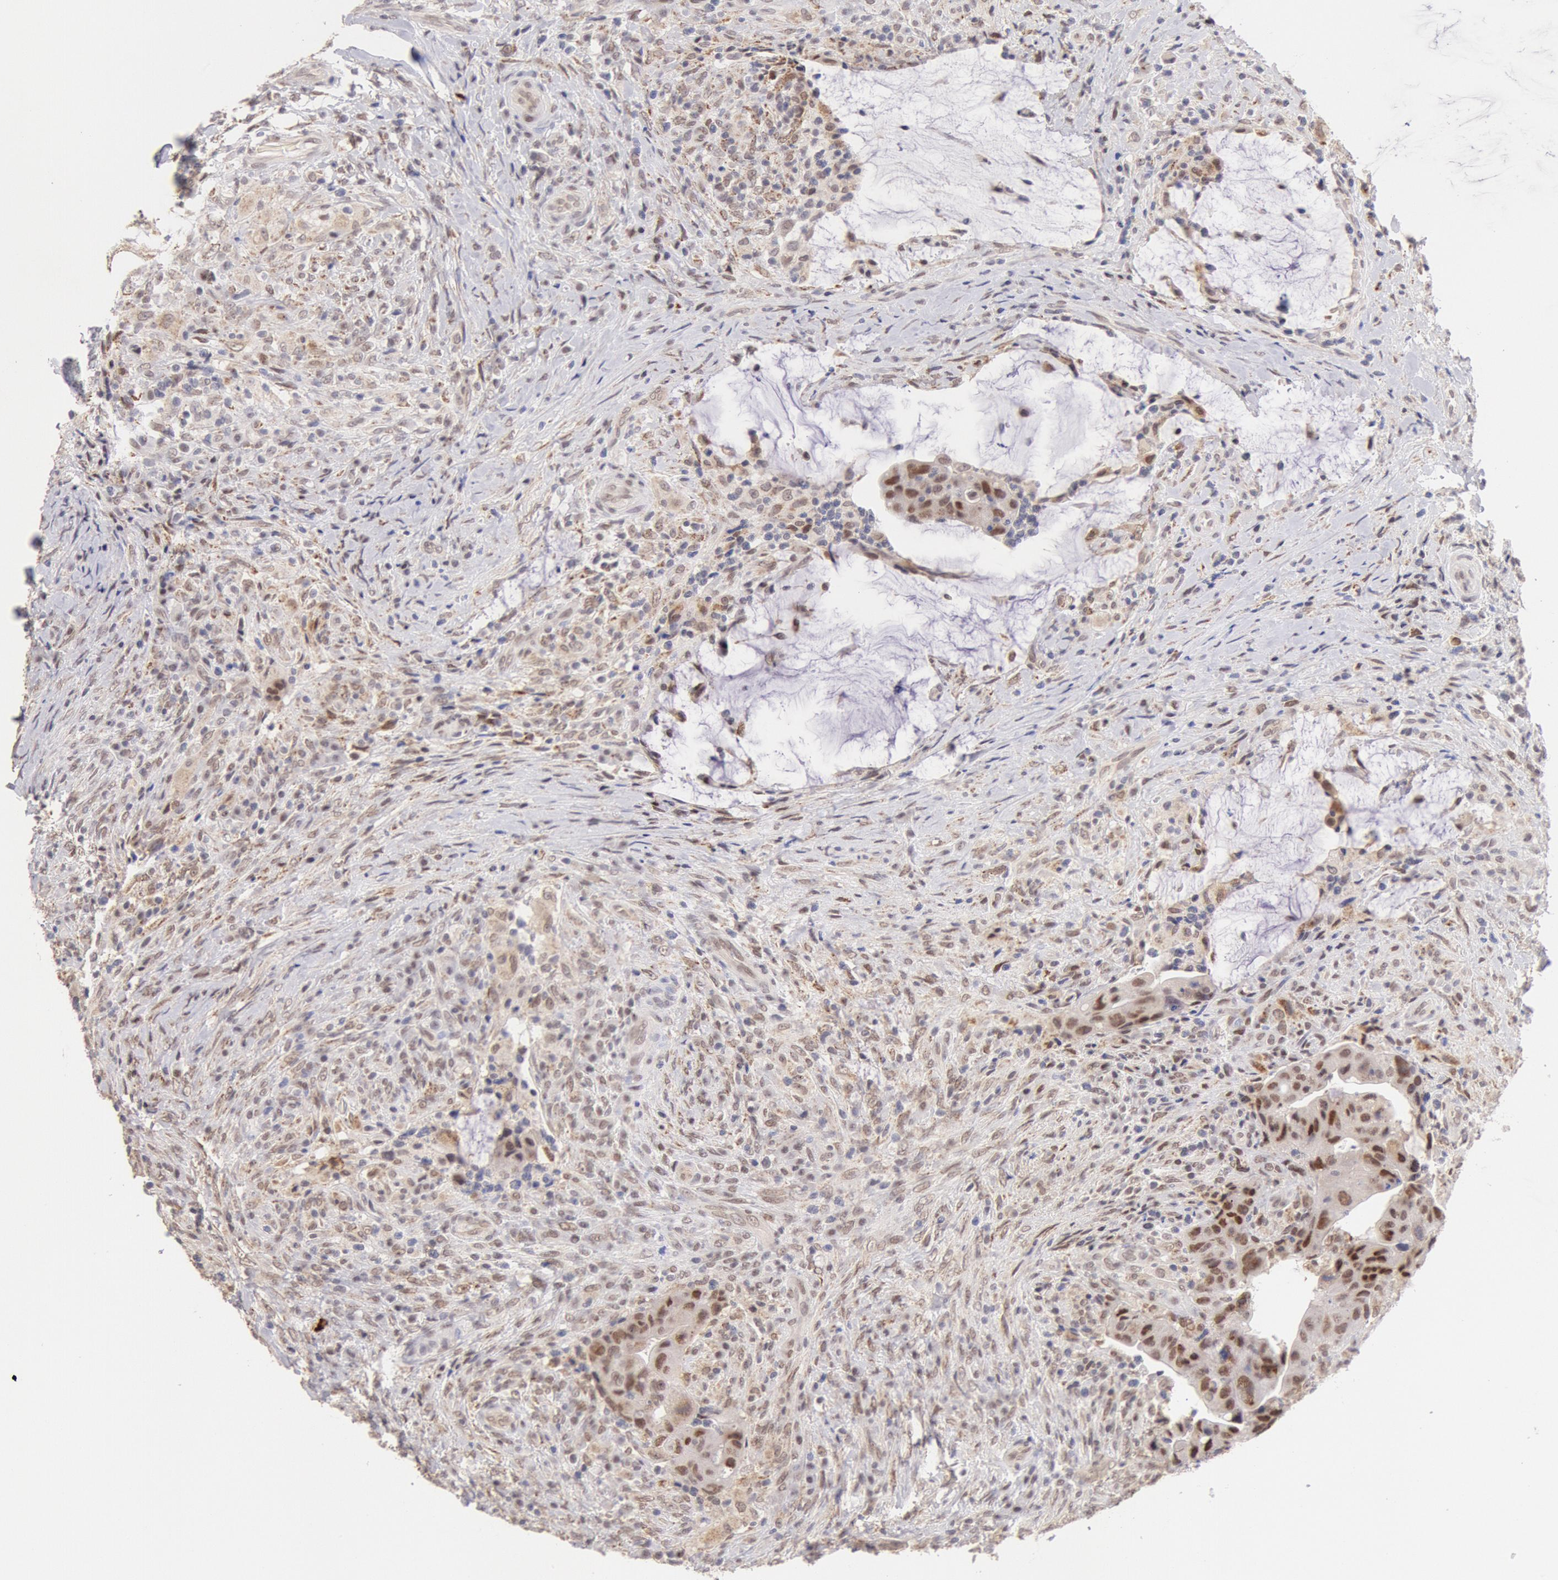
{"staining": {"intensity": "moderate", "quantity": "25%-75%", "location": "nuclear"}, "tissue": "colorectal cancer", "cell_type": "Tumor cells", "image_type": "cancer", "snomed": [{"axis": "morphology", "description": "Adenocarcinoma, NOS"}, {"axis": "topography", "description": "Rectum"}], "caption": "IHC (DAB (3,3'-diaminobenzidine)) staining of human colorectal cancer (adenocarcinoma) exhibits moderate nuclear protein positivity in approximately 25%-75% of tumor cells.", "gene": "CDKN2B", "patient": {"sex": "female", "age": 71}}